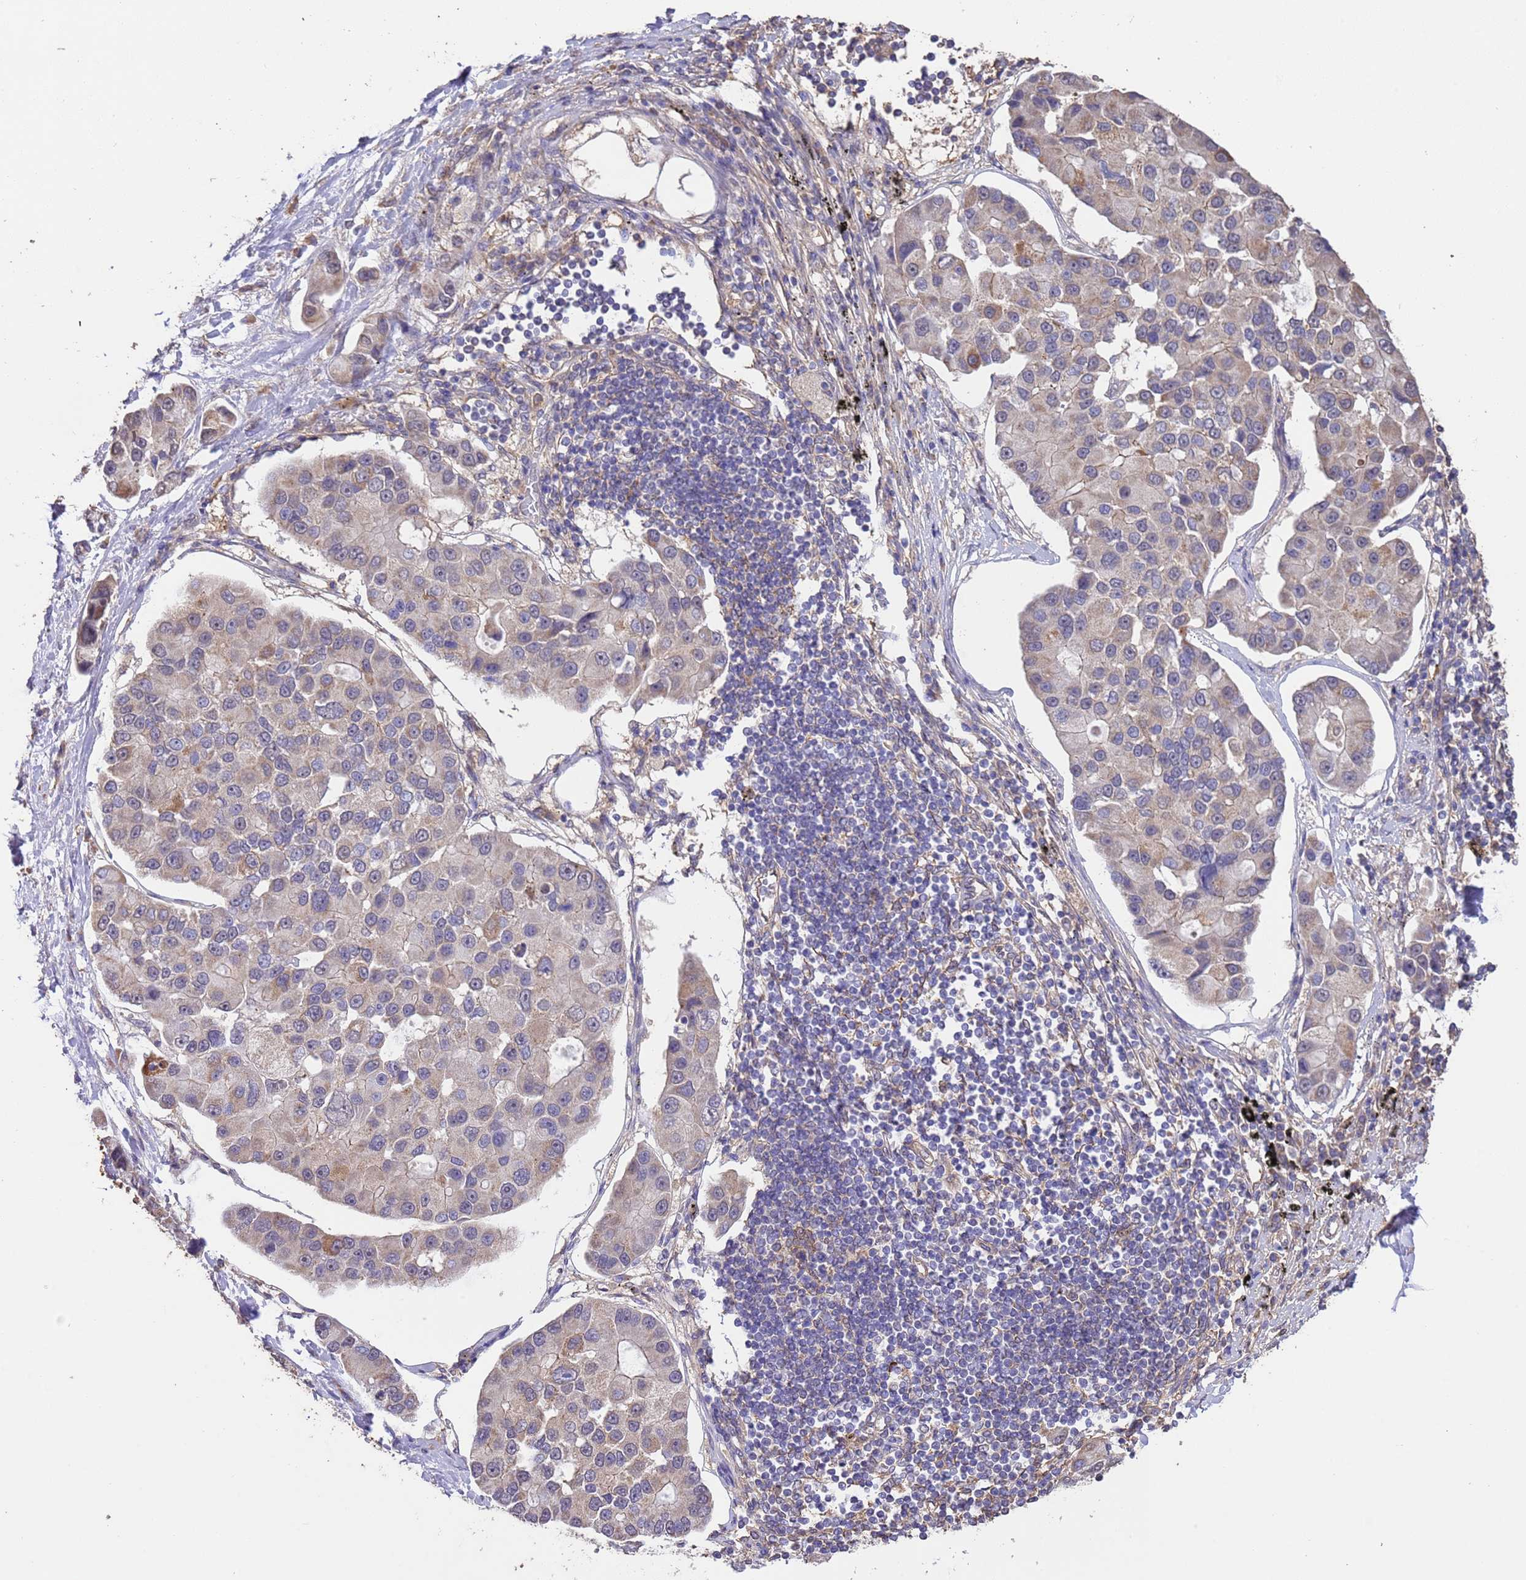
{"staining": {"intensity": "weak", "quantity": "<25%", "location": "cytoplasmic/membranous"}, "tissue": "lung cancer", "cell_type": "Tumor cells", "image_type": "cancer", "snomed": [{"axis": "morphology", "description": "Adenocarcinoma, NOS"}, {"axis": "topography", "description": "Lung"}], "caption": "IHC photomicrograph of human lung adenocarcinoma stained for a protein (brown), which shows no expression in tumor cells.", "gene": "NPHP1", "patient": {"sex": "female", "age": 54}}